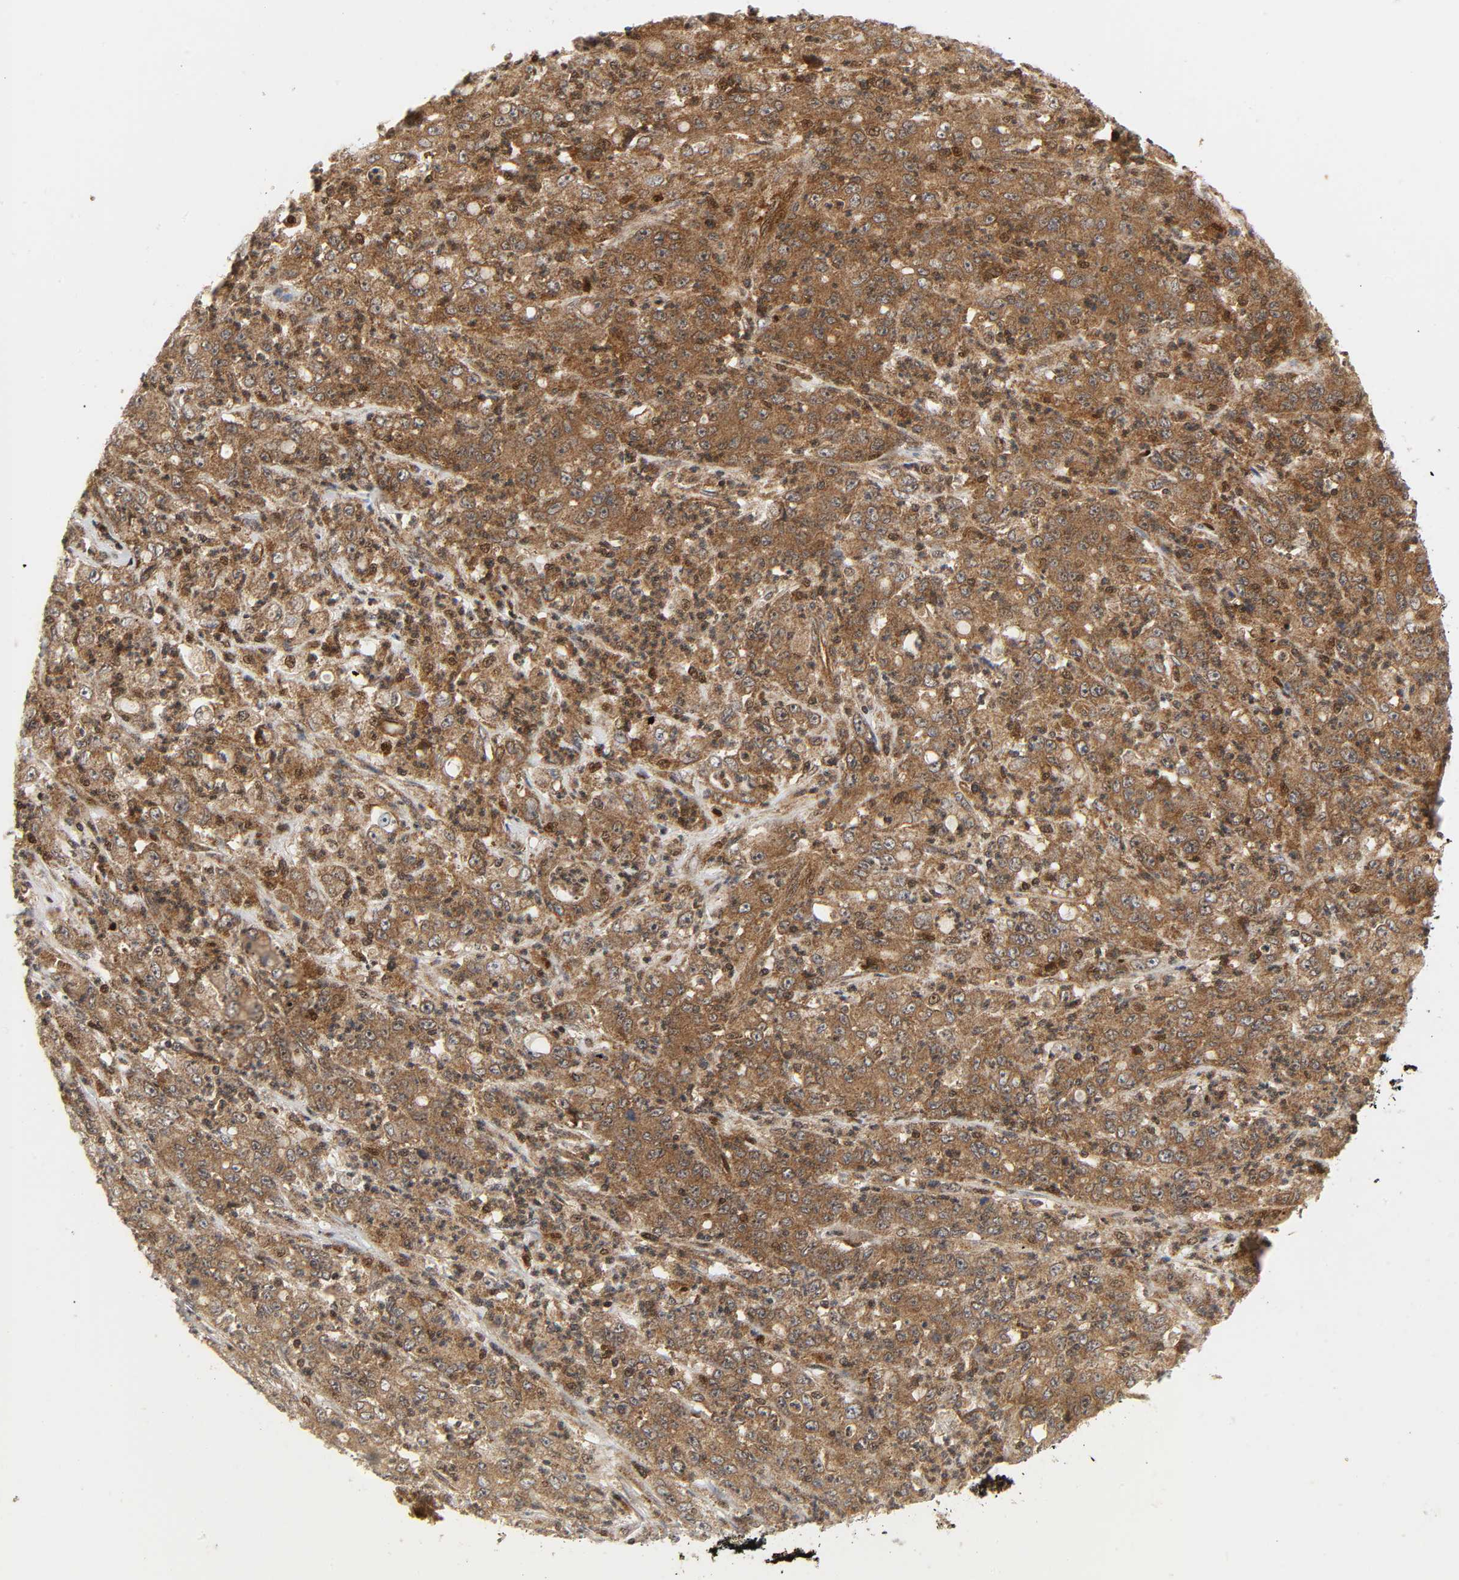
{"staining": {"intensity": "moderate", "quantity": ">75%", "location": "cytoplasmic/membranous"}, "tissue": "stomach cancer", "cell_type": "Tumor cells", "image_type": "cancer", "snomed": [{"axis": "morphology", "description": "Adenocarcinoma, NOS"}, {"axis": "topography", "description": "Stomach, lower"}], "caption": "Brown immunohistochemical staining in human adenocarcinoma (stomach) demonstrates moderate cytoplasmic/membranous expression in approximately >75% of tumor cells.", "gene": "CHUK", "patient": {"sex": "female", "age": 71}}